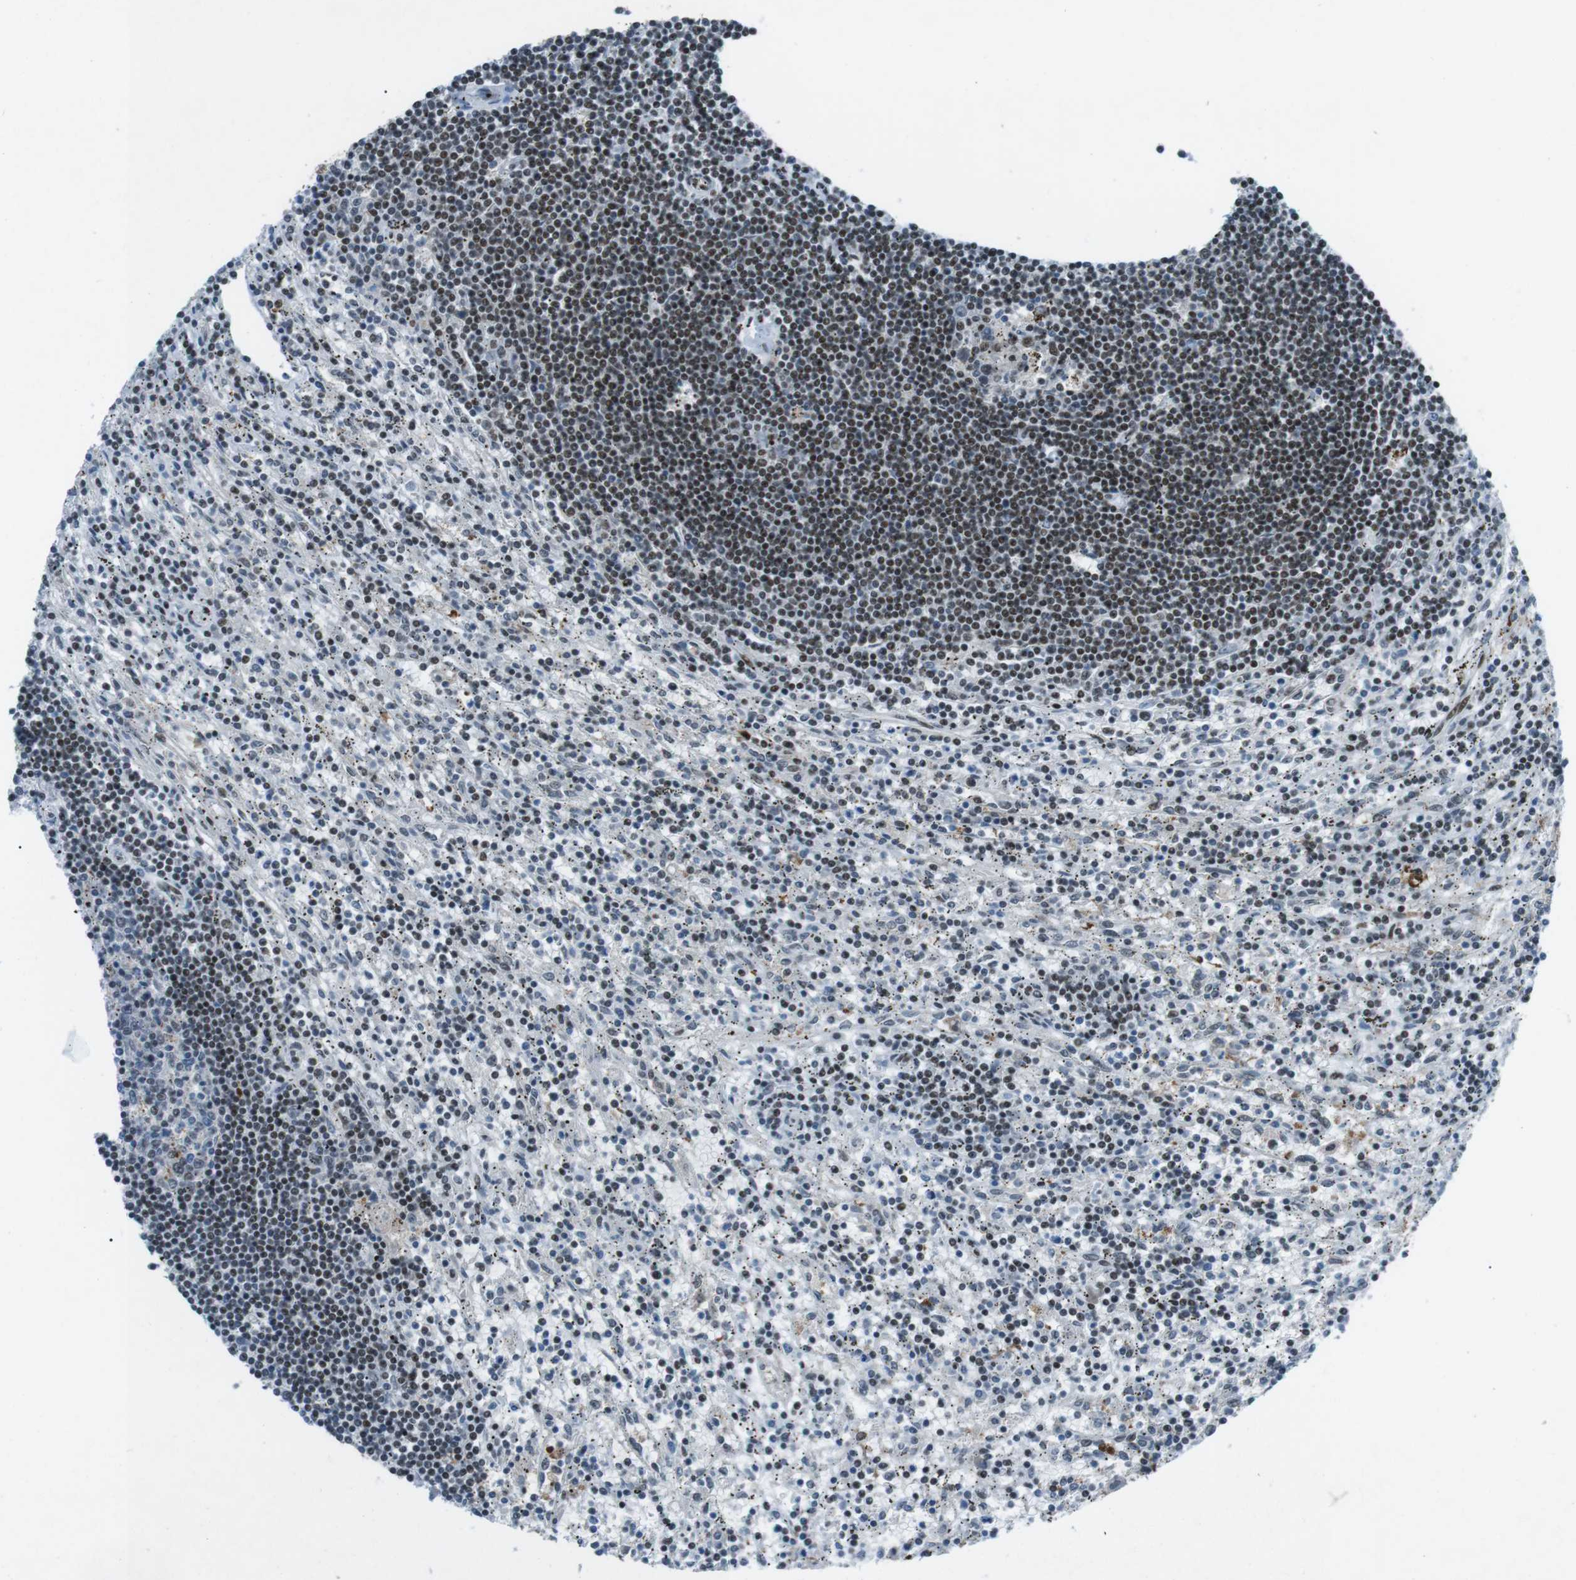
{"staining": {"intensity": "strong", "quantity": "25%-75%", "location": "nuclear"}, "tissue": "lymphoma", "cell_type": "Tumor cells", "image_type": "cancer", "snomed": [{"axis": "morphology", "description": "Malignant lymphoma, non-Hodgkin's type, Low grade"}, {"axis": "topography", "description": "Spleen"}], "caption": "Malignant lymphoma, non-Hodgkin's type (low-grade) stained for a protein exhibits strong nuclear positivity in tumor cells.", "gene": "TAF1", "patient": {"sex": "male", "age": 76}}